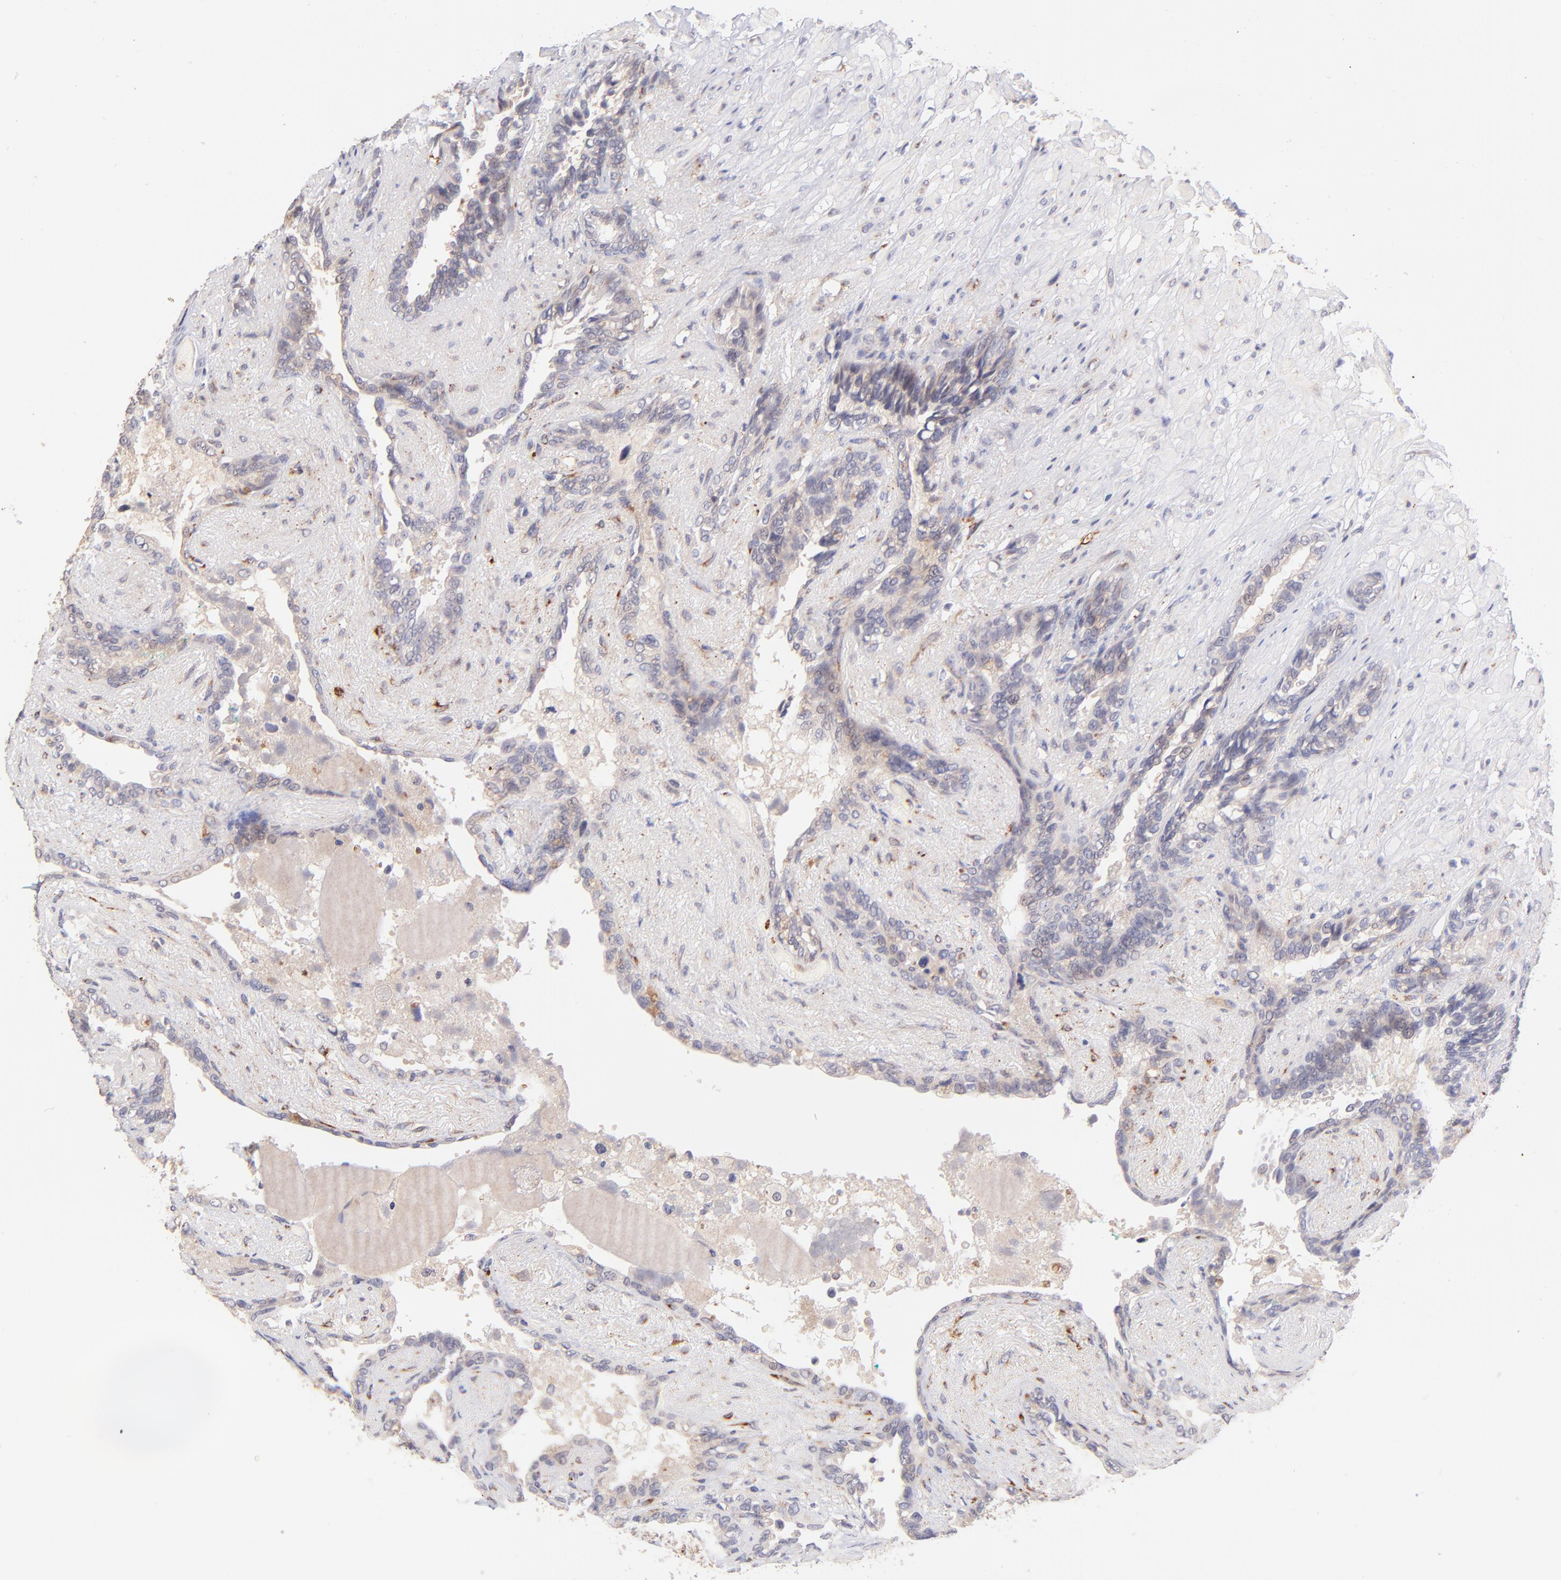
{"staining": {"intensity": "weak", "quantity": "<25%", "location": "cytoplasmic/membranous"}, "tissue": "seminal vesicle", "cell_type": "Glandular cells", "image_type": "normal", "snomed": [{"axis": "morphology", "description": "Normal tissue, NOS"}, {"axis": "topography", "description": "Seminal veicle"}], "caption": "The image demonstrates no staining of glandular cells in normal seminal vesicle. (Immunohistochemistry, brightfield microscopy, high magnification).", "gene": "SPARC", "patient": {"sex": "male", "age": 61}}